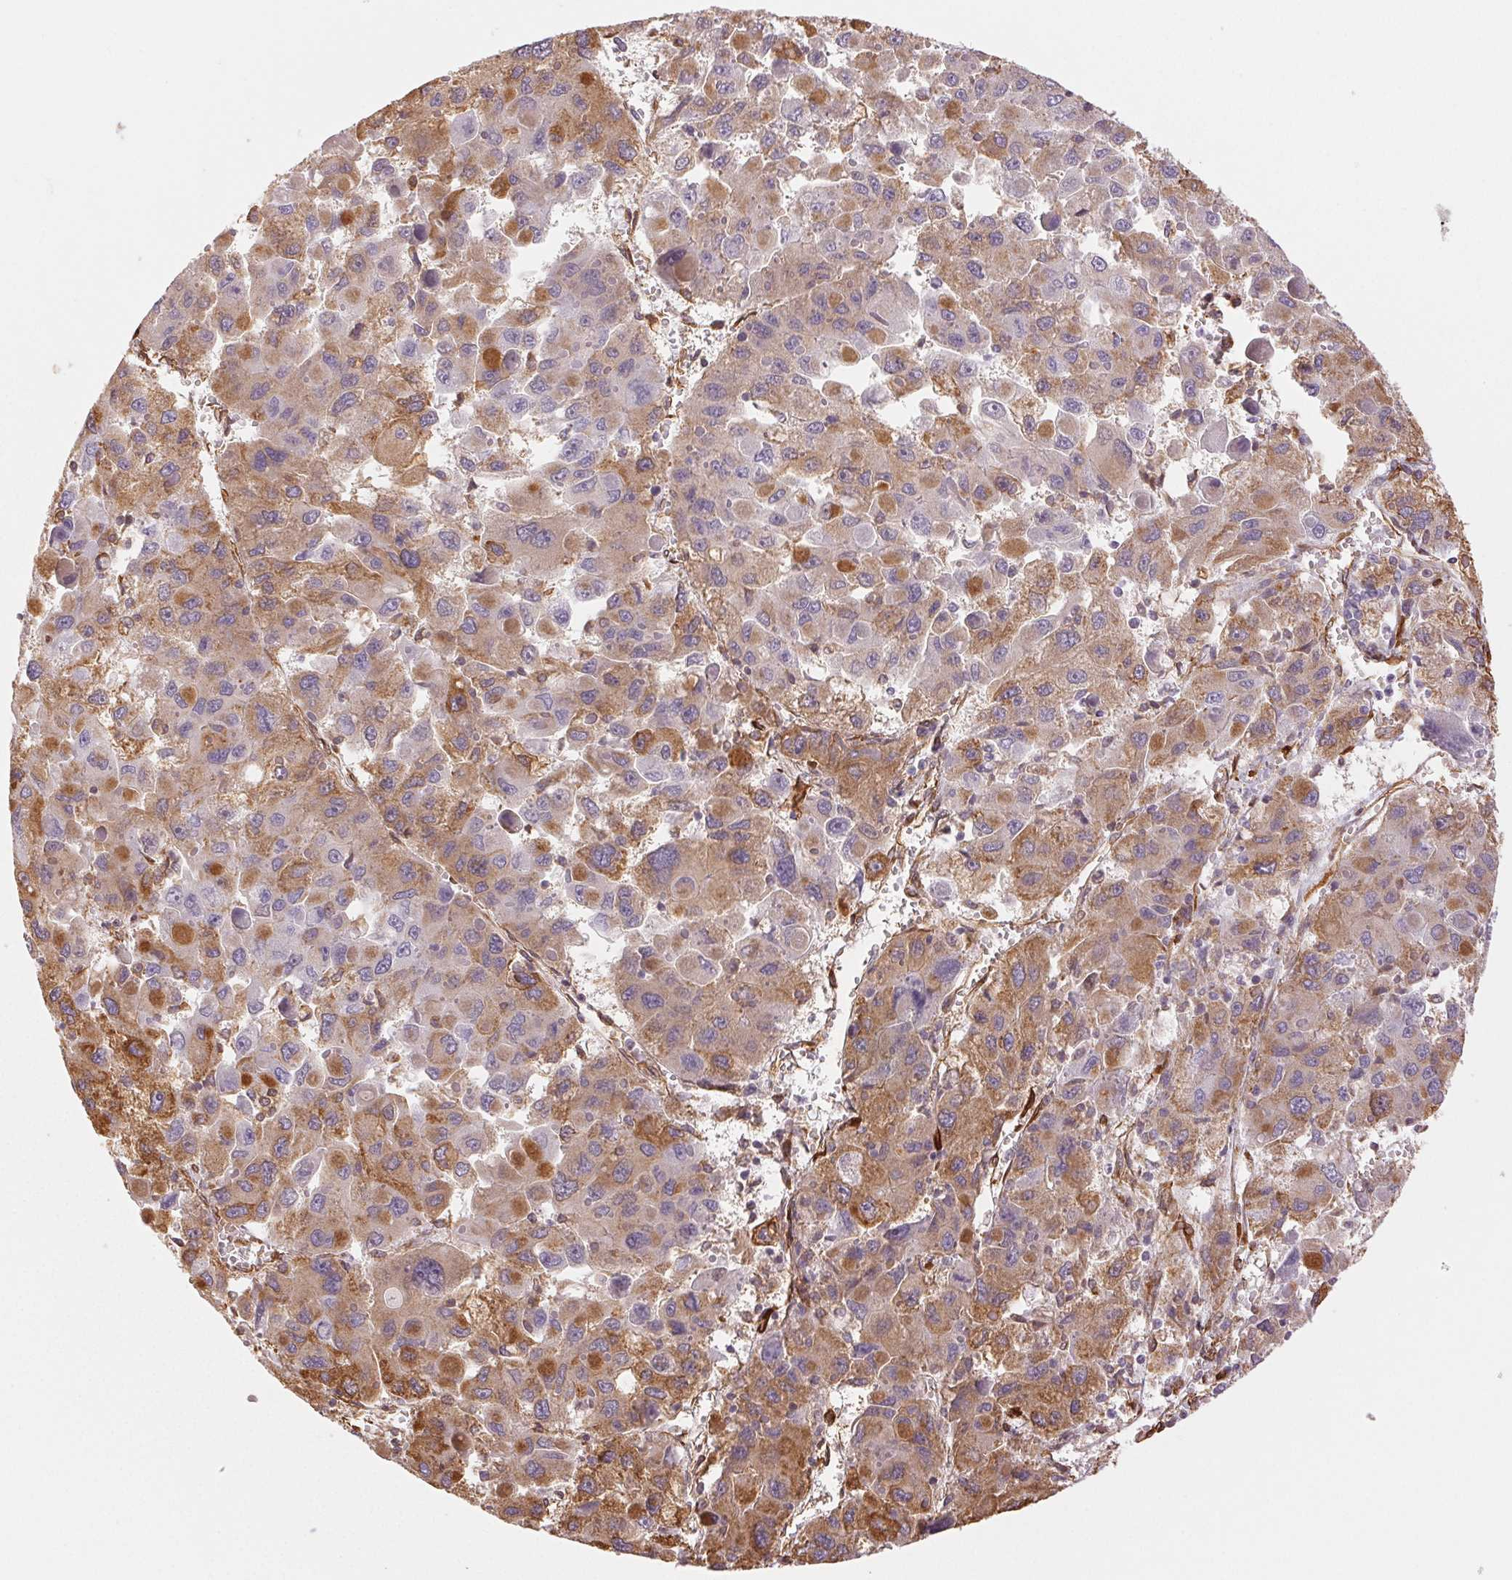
{"staining": {"intensity": "moderate", "quantity": ">75%", "location": "cytoplasmic/membranous"}, "tissue": "liver cancer", "cell_type": "Tumor cells", "image_type": "cancer", "snomed": [{"axis": "morphology", "description": "Carcinoma, Hepatocellular, NOS"}, {"axis": "topography", "description": "Liver"}], "caption": "Brown immunohistochemical staining in liver cancer (hepatocellular carcinoma) reveals moderate cytoplasmic/membranous staining in about >75% of tumor cells. Using DAB (brown) and hematoxylin (blue) stains, captured at high magnification using brightfield microscopy.", "gene": "RCN3", "patient": {"sex": "female", "age": 41}}